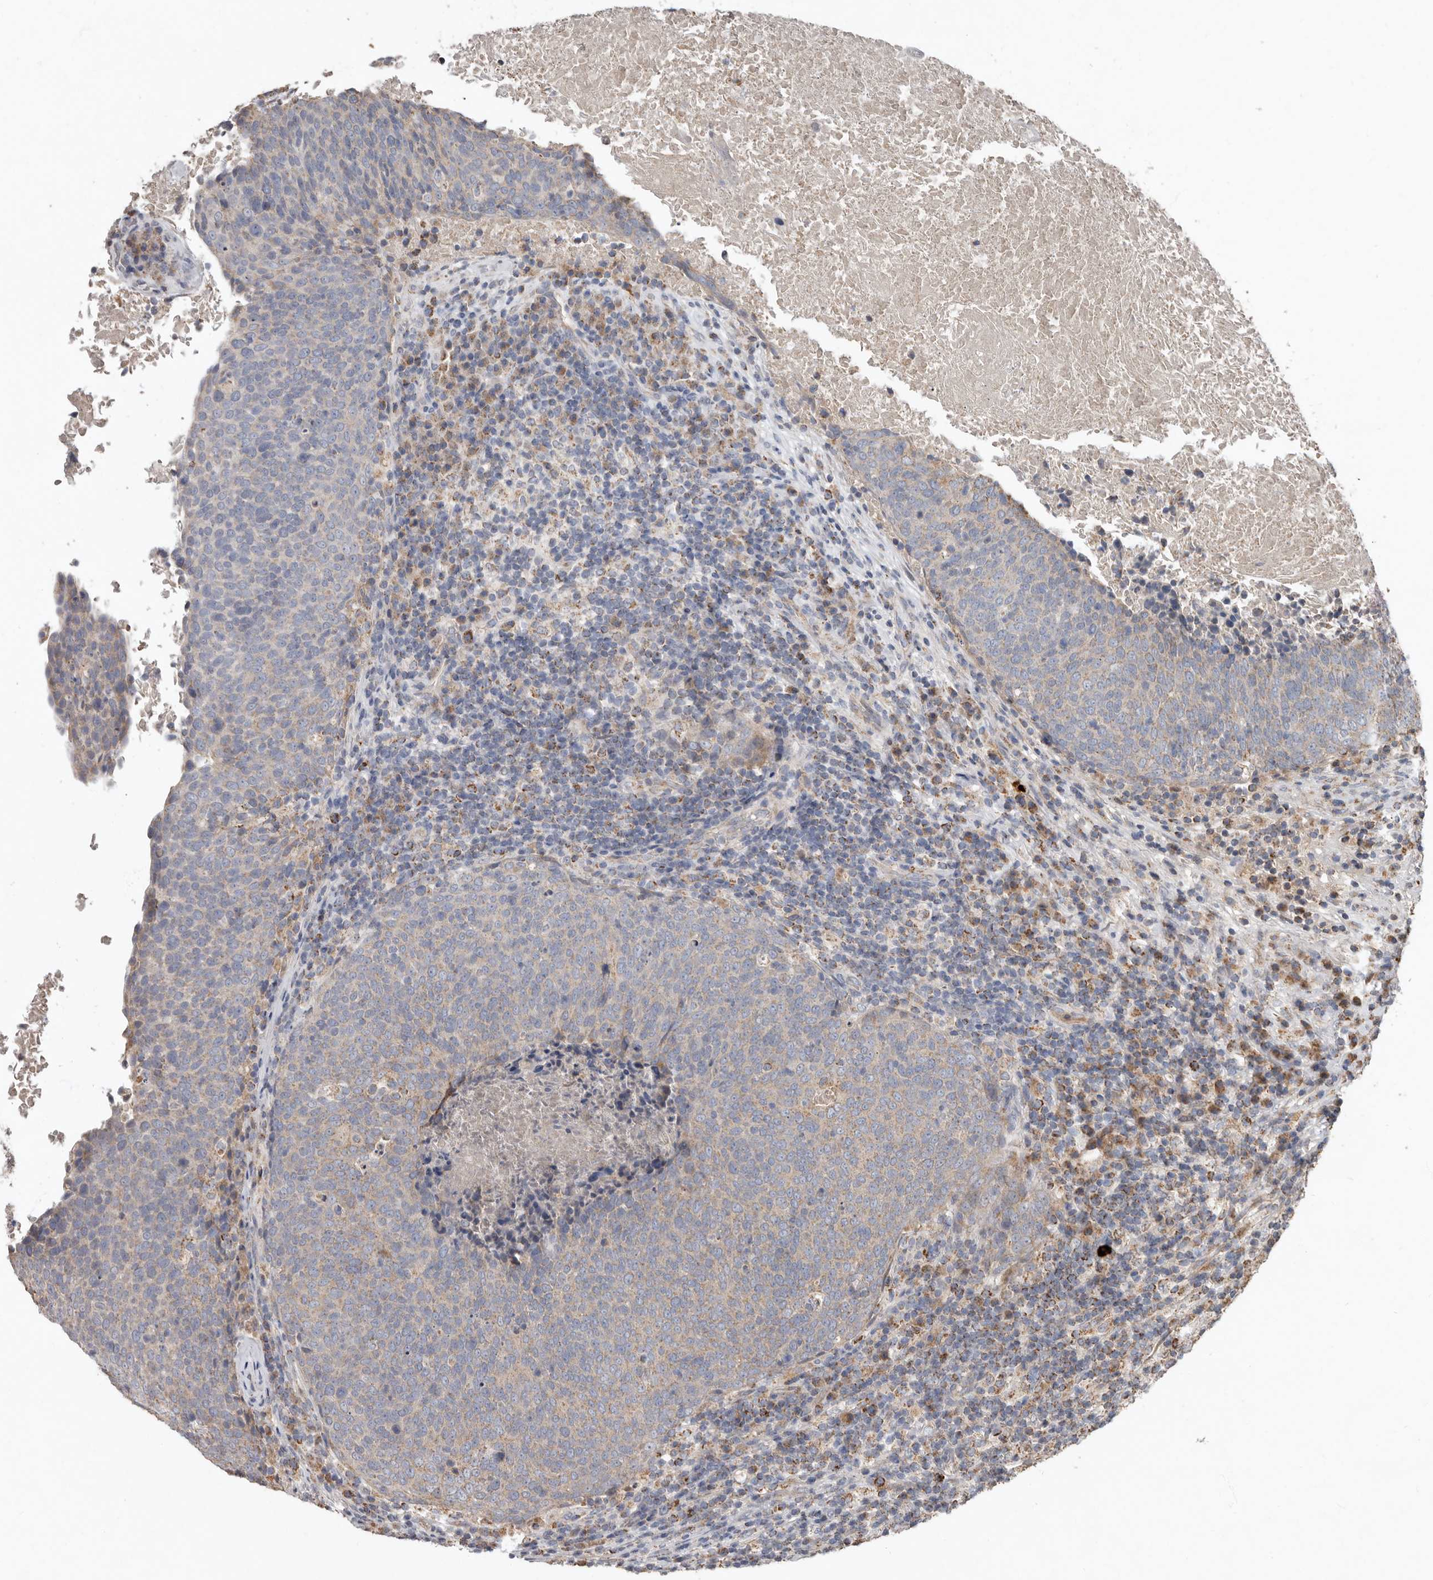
{"staining": {"intensity": "negative", "quantity": "none", "location": "none"}, "tissue": "head and neck cancer", "cell_type": "Tumor cells", "image_type": "cancer", "snomed": [{"axis": "morphology", "description": "Squamous cell carcinoma, NOS"}, {"axis": "morphology", "description": "Squamous cell carcinoma, metastatic, NOS"}, {"axis": "topography", "description": "Lymph node"}, {"axis": "topography", "description": "Head-Neck"}], "caption": "High power microscopy micrograph of an immunohistochemistry histopathology image of metastatic squamous cell carcinoma (head and neck), revealing no significant expression in tumor cells.", "gene": "KIF26B", "patient": {"sex": "male", "age": 62}}